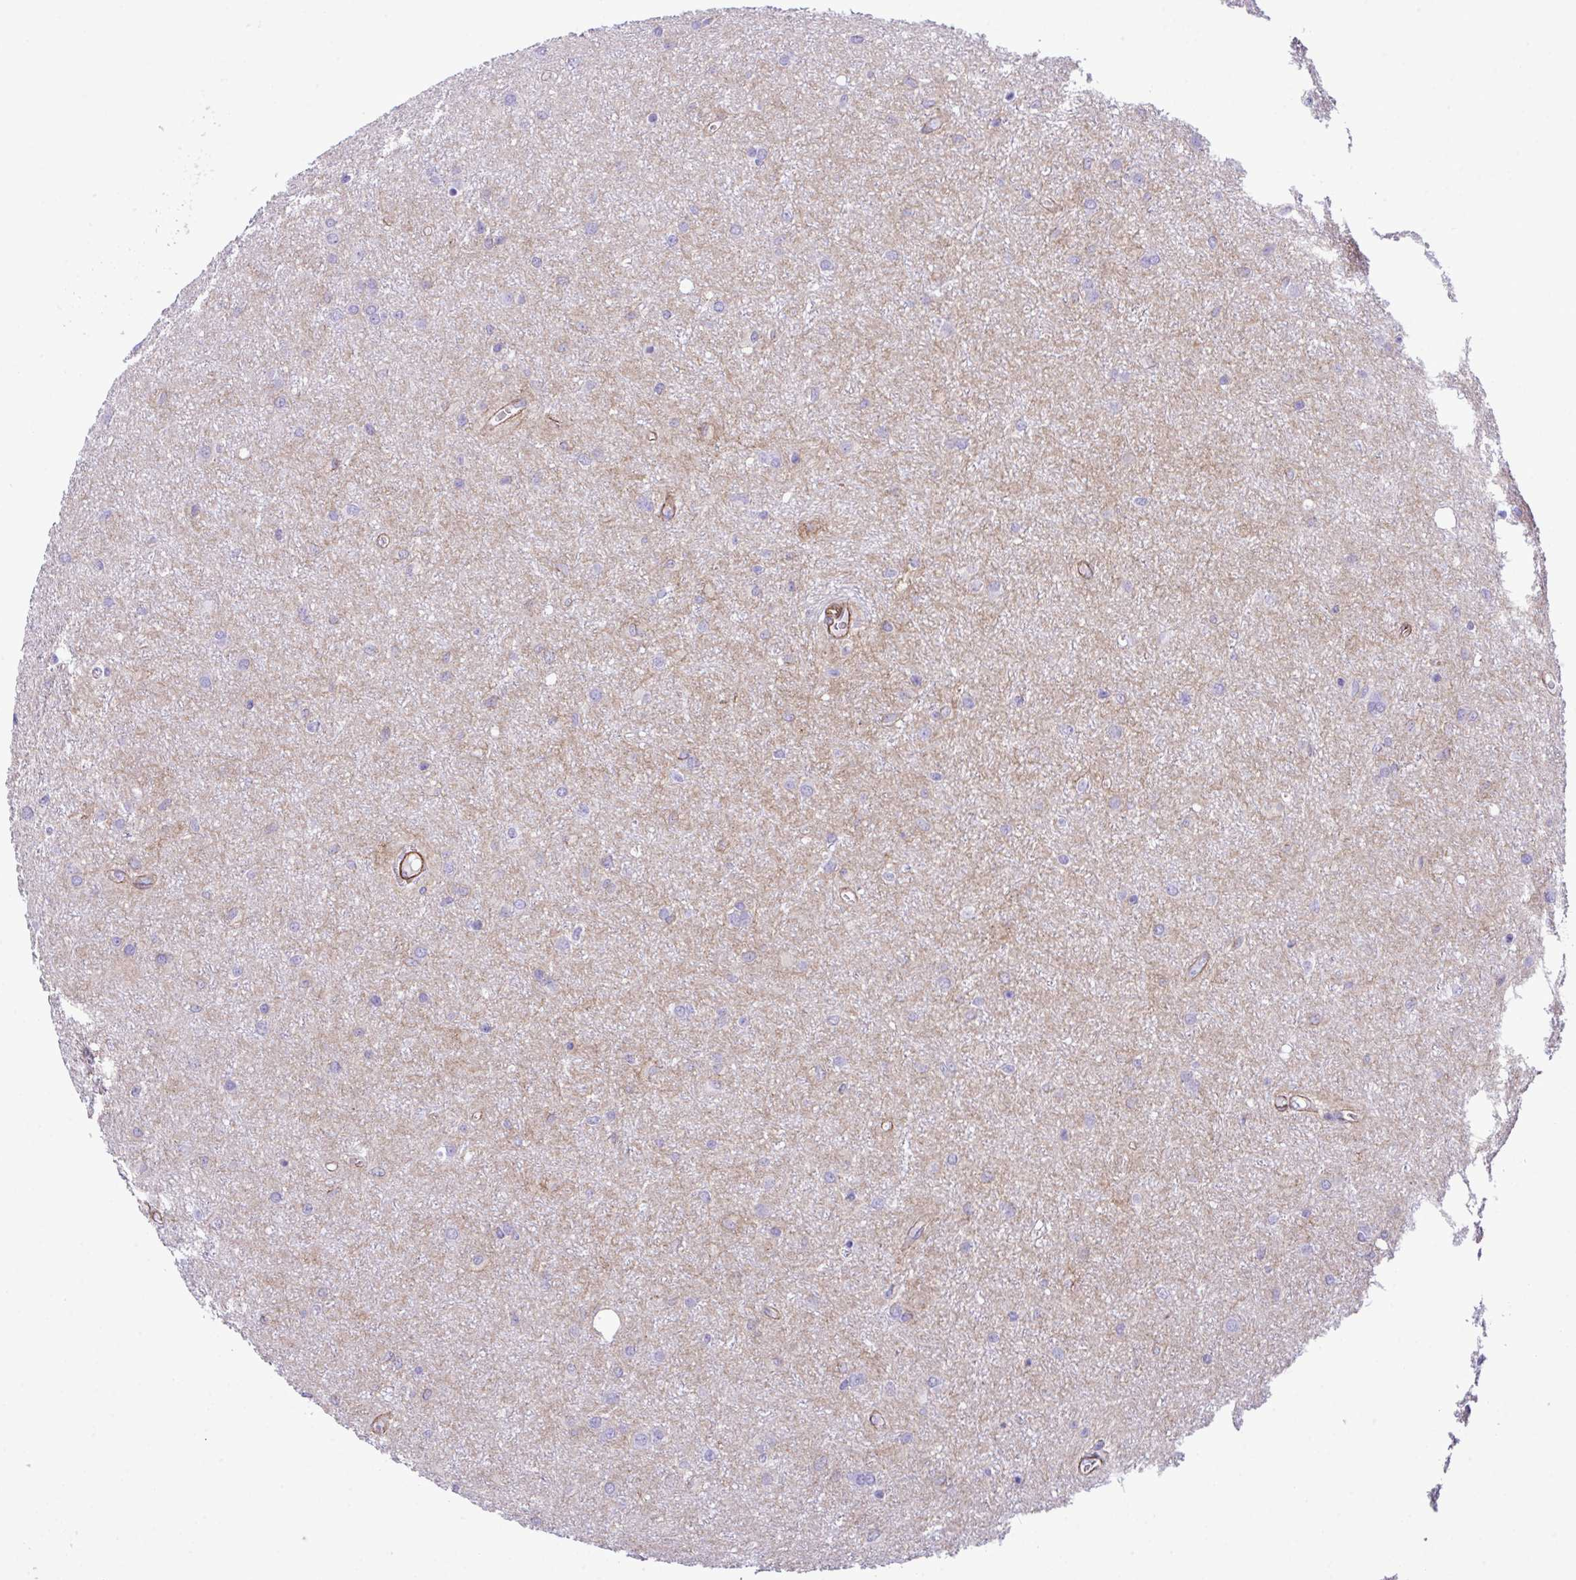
{"staining": {"intensity": "negative", "quantity": "none", "location": "none"}, "tissue": "glioma", "cell_type": "Tumor cells", "image_type": "cancer", "snomed": [{"axis": "morphology", "description": "Glioma, malignant, Low grade"}, {"axis": "topography", "description": "Cerebellum"}], "caption": "A micrograph of human malignant glioma (low-grade) is negative for staining in tumor cells.", "gene": "SYNPO2L", "patient": {"sex": "female", "age": 5}}